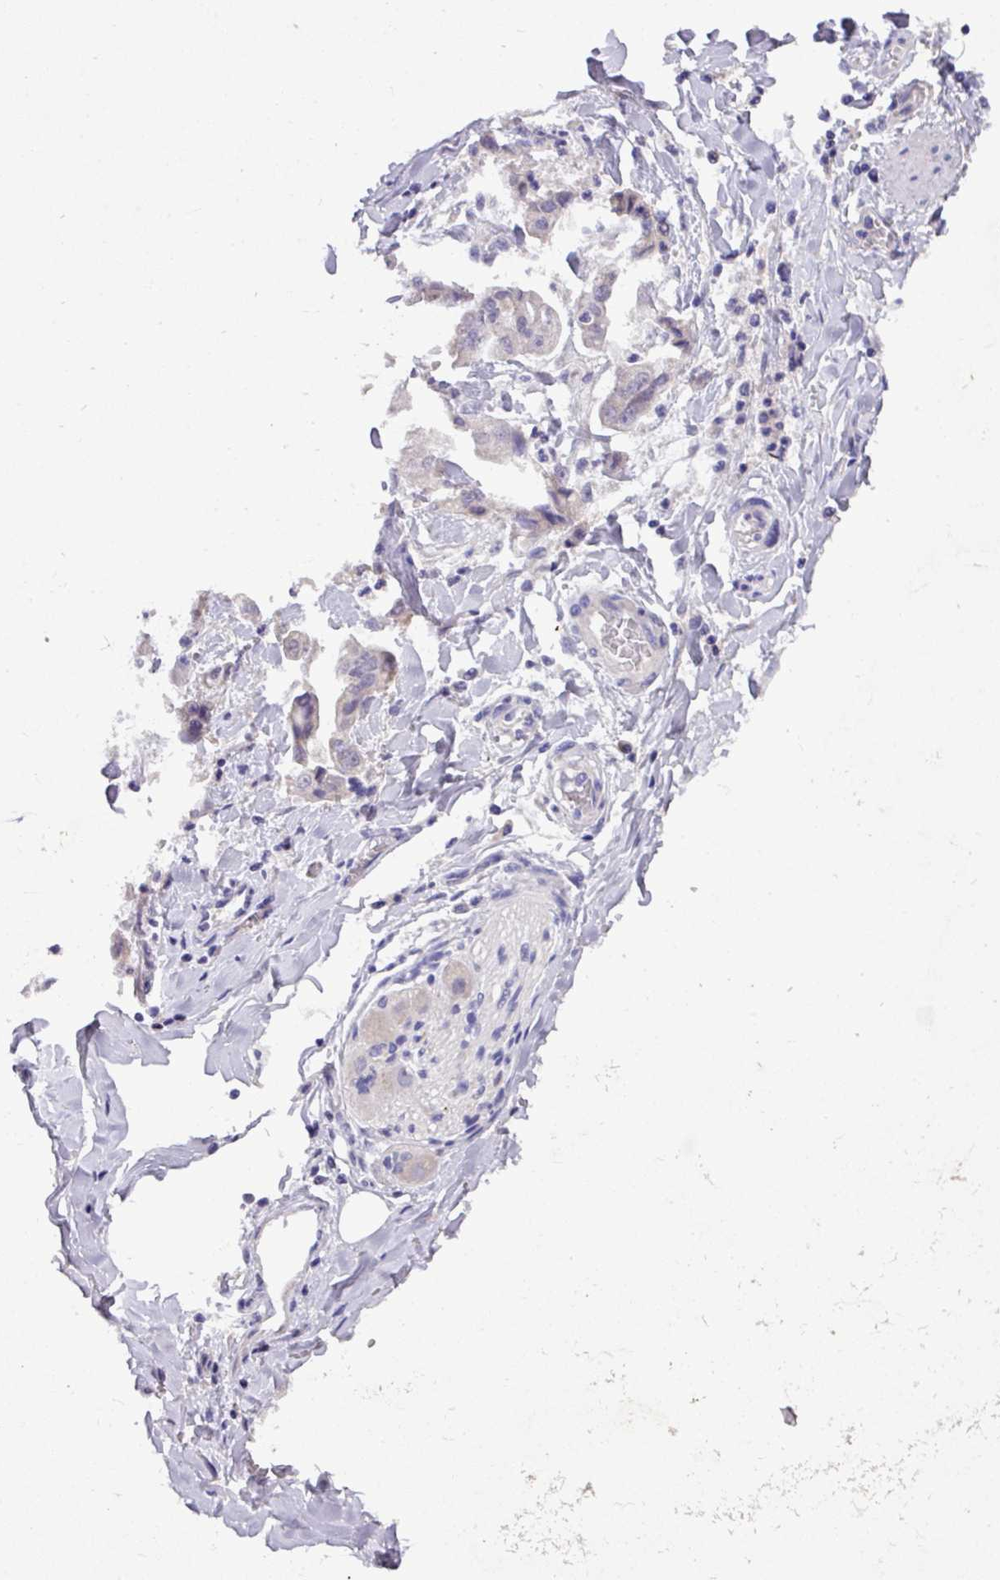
{"staining": {"intensity": "negative", "quantity": "none", "location": "none"}, "tissue": "stomach cancer", "cell_type": "Tumor cells", "image_type": "cancer", "snomed": [{"axis": "morphology", "description": "Adenocarcinoma, NOS"}, {"axis": "topography", "description": "Stomach"}], "caption": "Tumor cells show no significant protein positivity in adenocarcinoma (stomach).", "gene": "PAX8", "patient": {"sex": "male", "age": 62}}